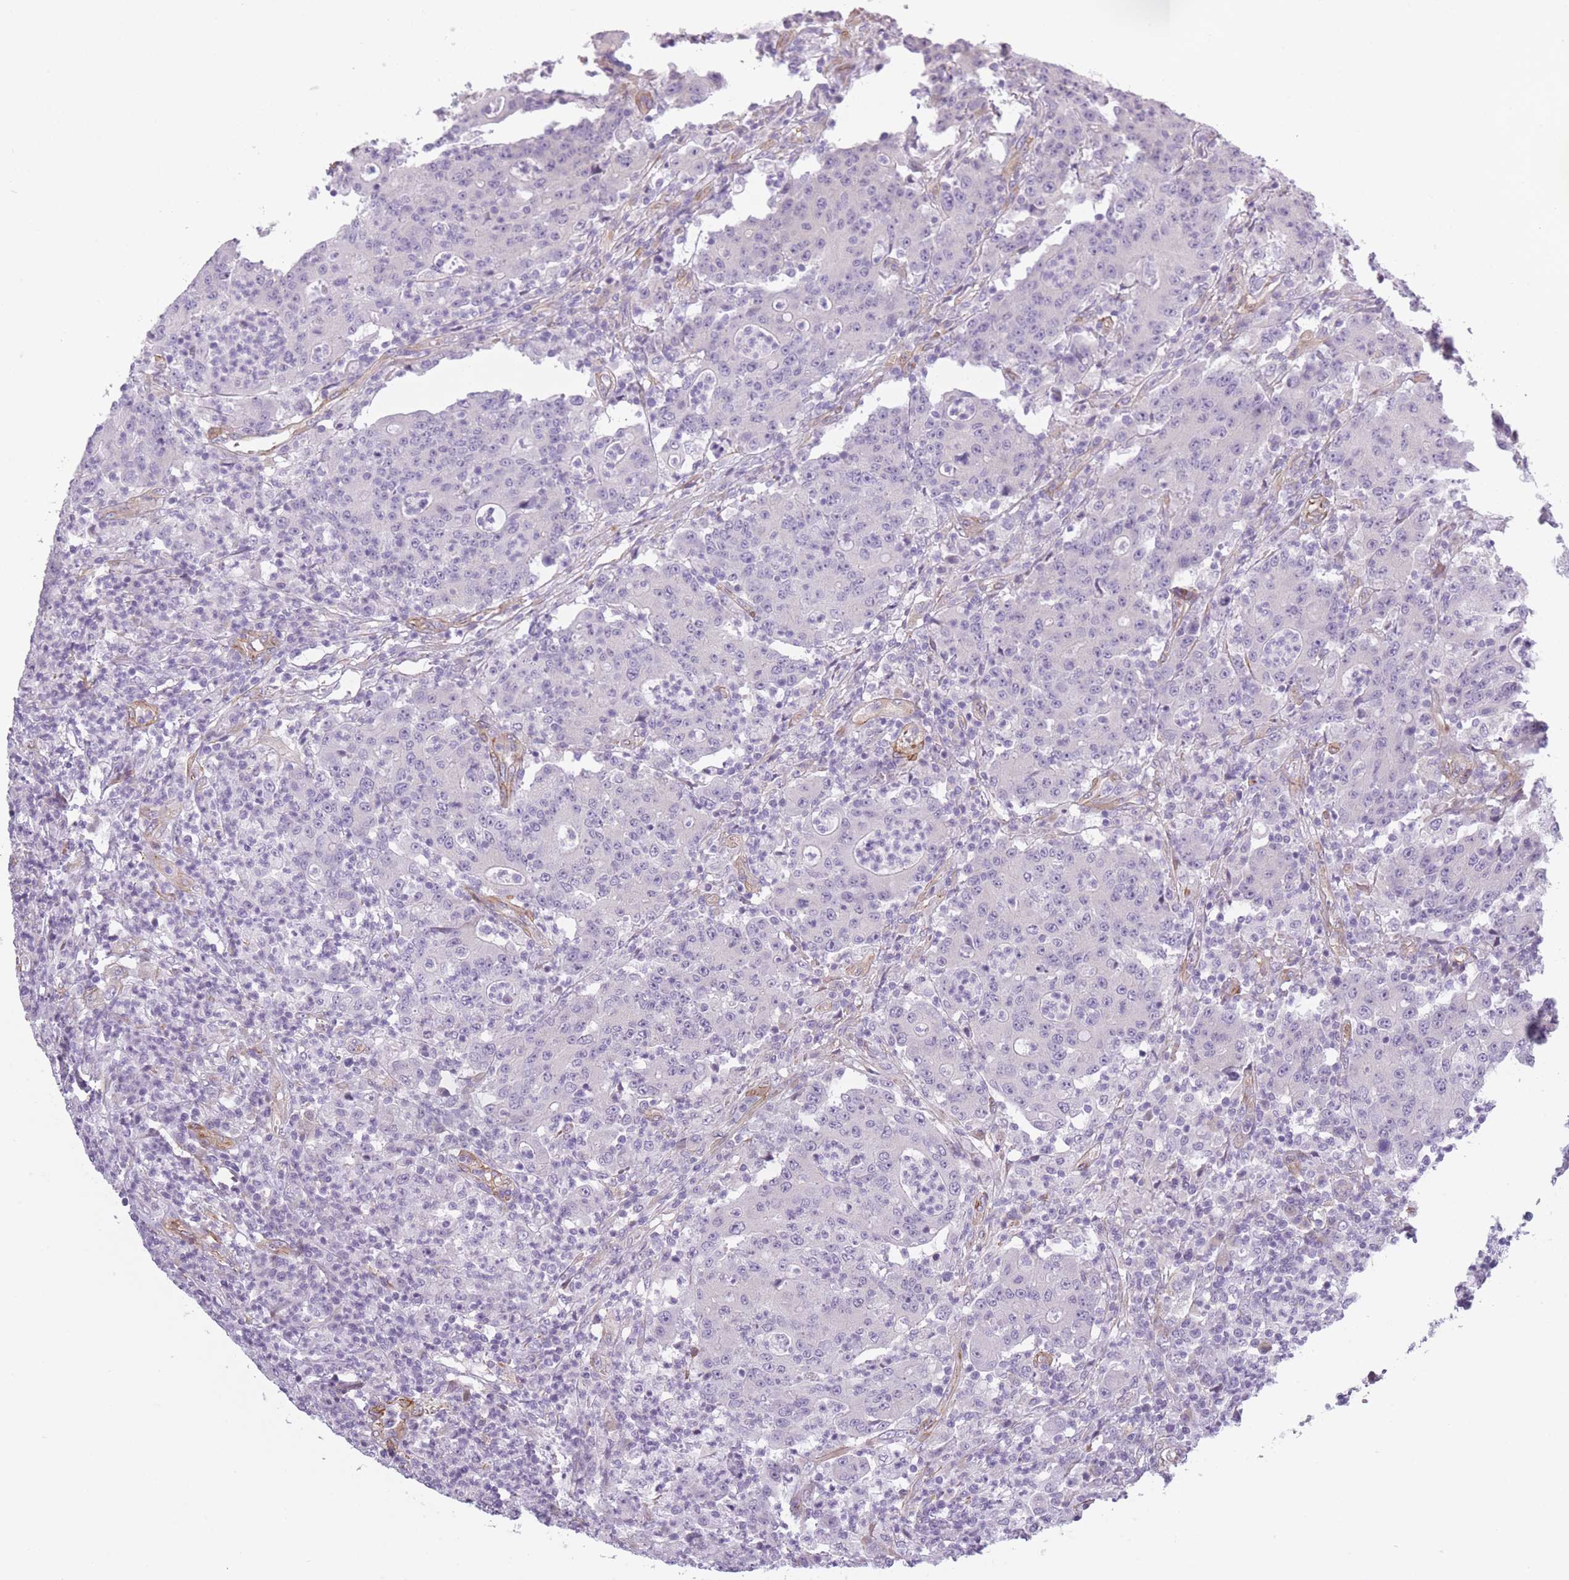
{"staining": {"intensity": "negative", "quantity": "none", "location": "none"}, "tissue": "colorectal cancer", "cell_type": "Tumor cells", "image_type": "cancer", "snomed": [{"axis": "morphology", "description": "Adenocarcinoma, NOS"}, {"axis": "topography", "description": "Colon"}], "caption": "IHC of human adenocarcinoma (colorectal) demonstrates no positivity in tumor cells.", "gene": "OR6B3", "patient": {"sex": "male", "age": 83}}